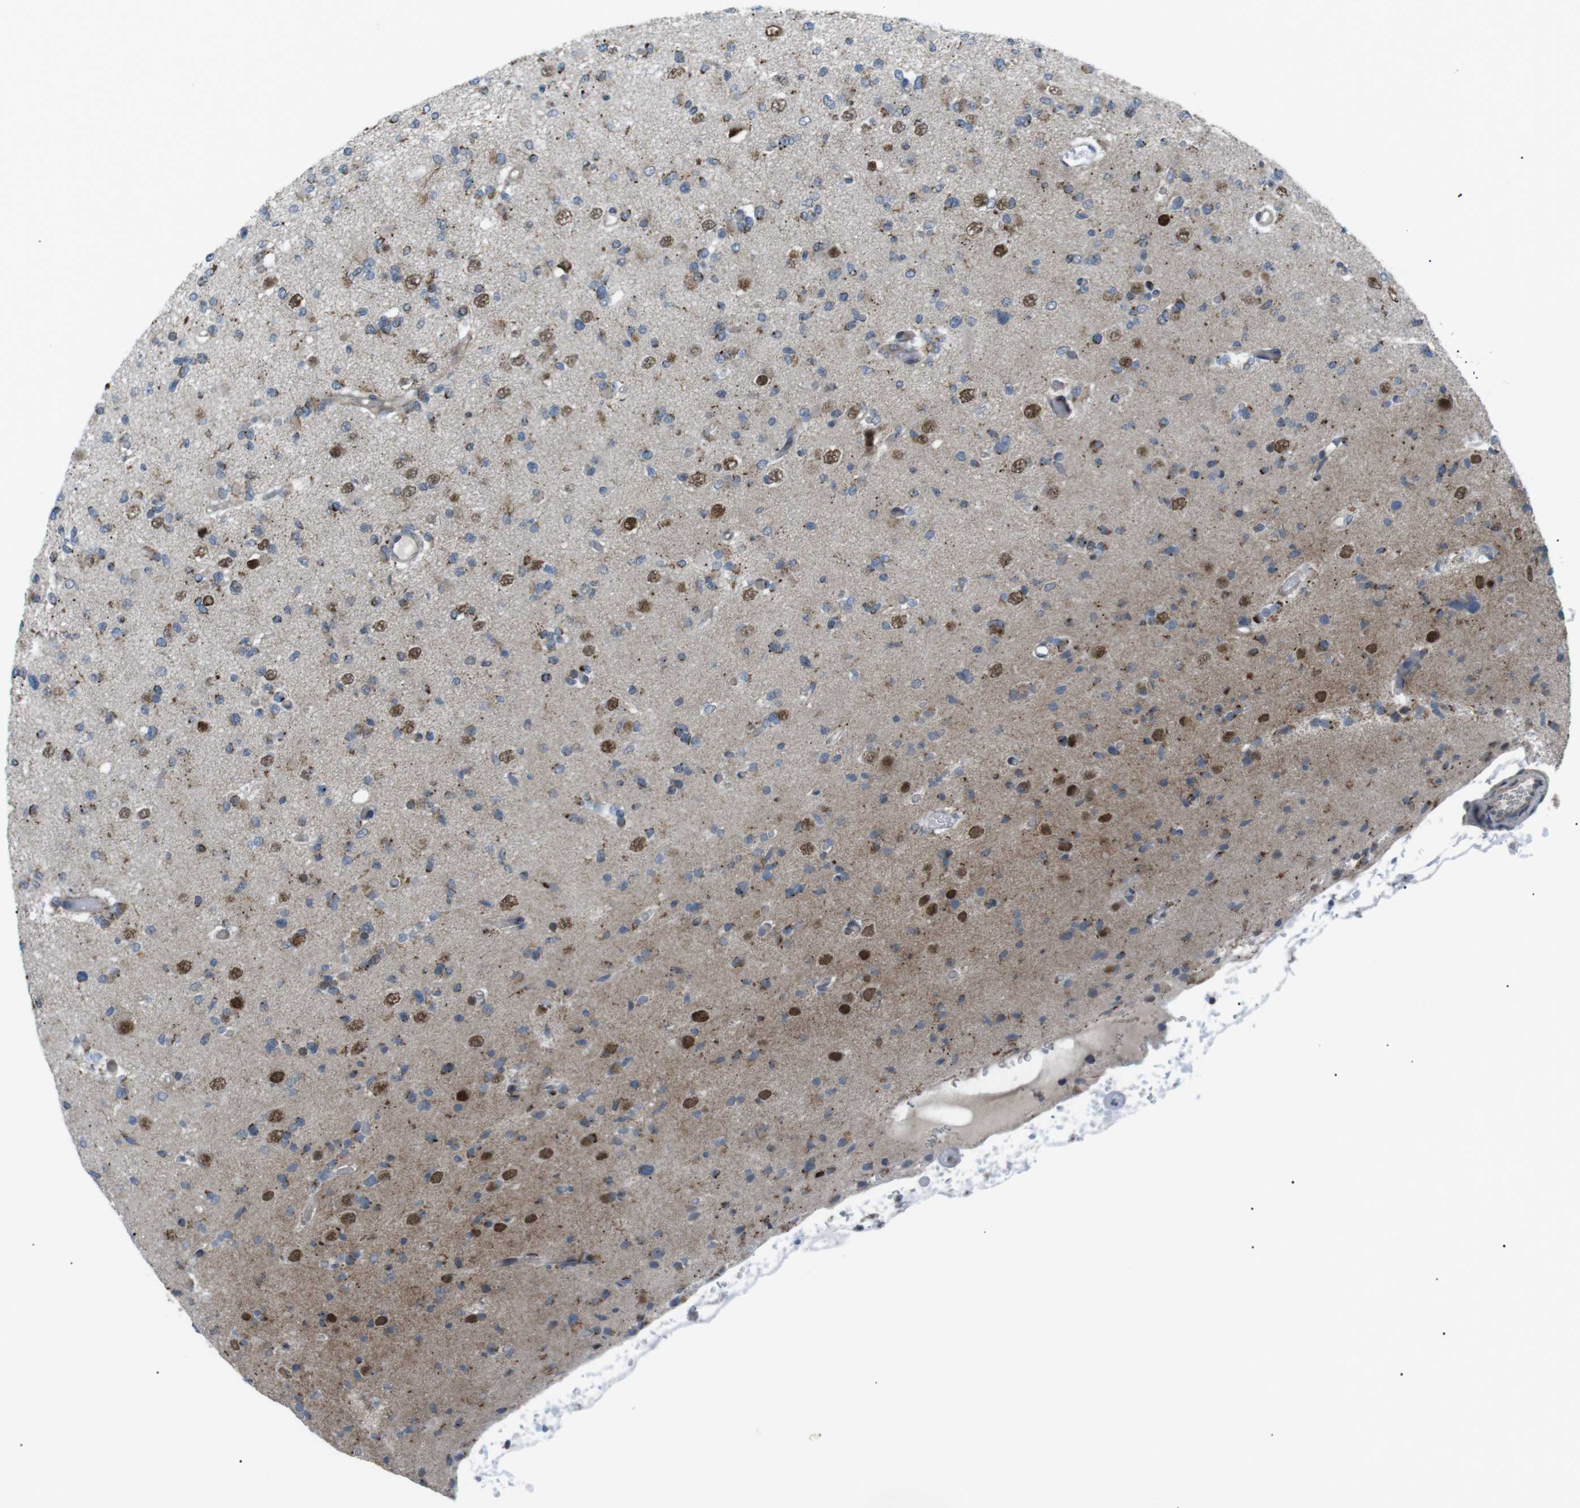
{"staining": {"intensity": "weak", "quantity": "25%-75%", "location": "cytoplasmic/membranous"}, "tissue": "glioma", "cell_type": "Tumor cells", "image_type": "cancer", "snomed": [{"axis": "morphology", "description": "Glioma, malignant, Low grade"}, {"axis": "topography", "description": "Brain"}], "caption": "Protein expression analysis of human low-grade glioma (malignant) reveals weak cytoplasmic/membranous positivity in approximately 25%-75% of tumor cells.", "gene": "ARID5B", "patient": {"sex": "female", "age": 22}}